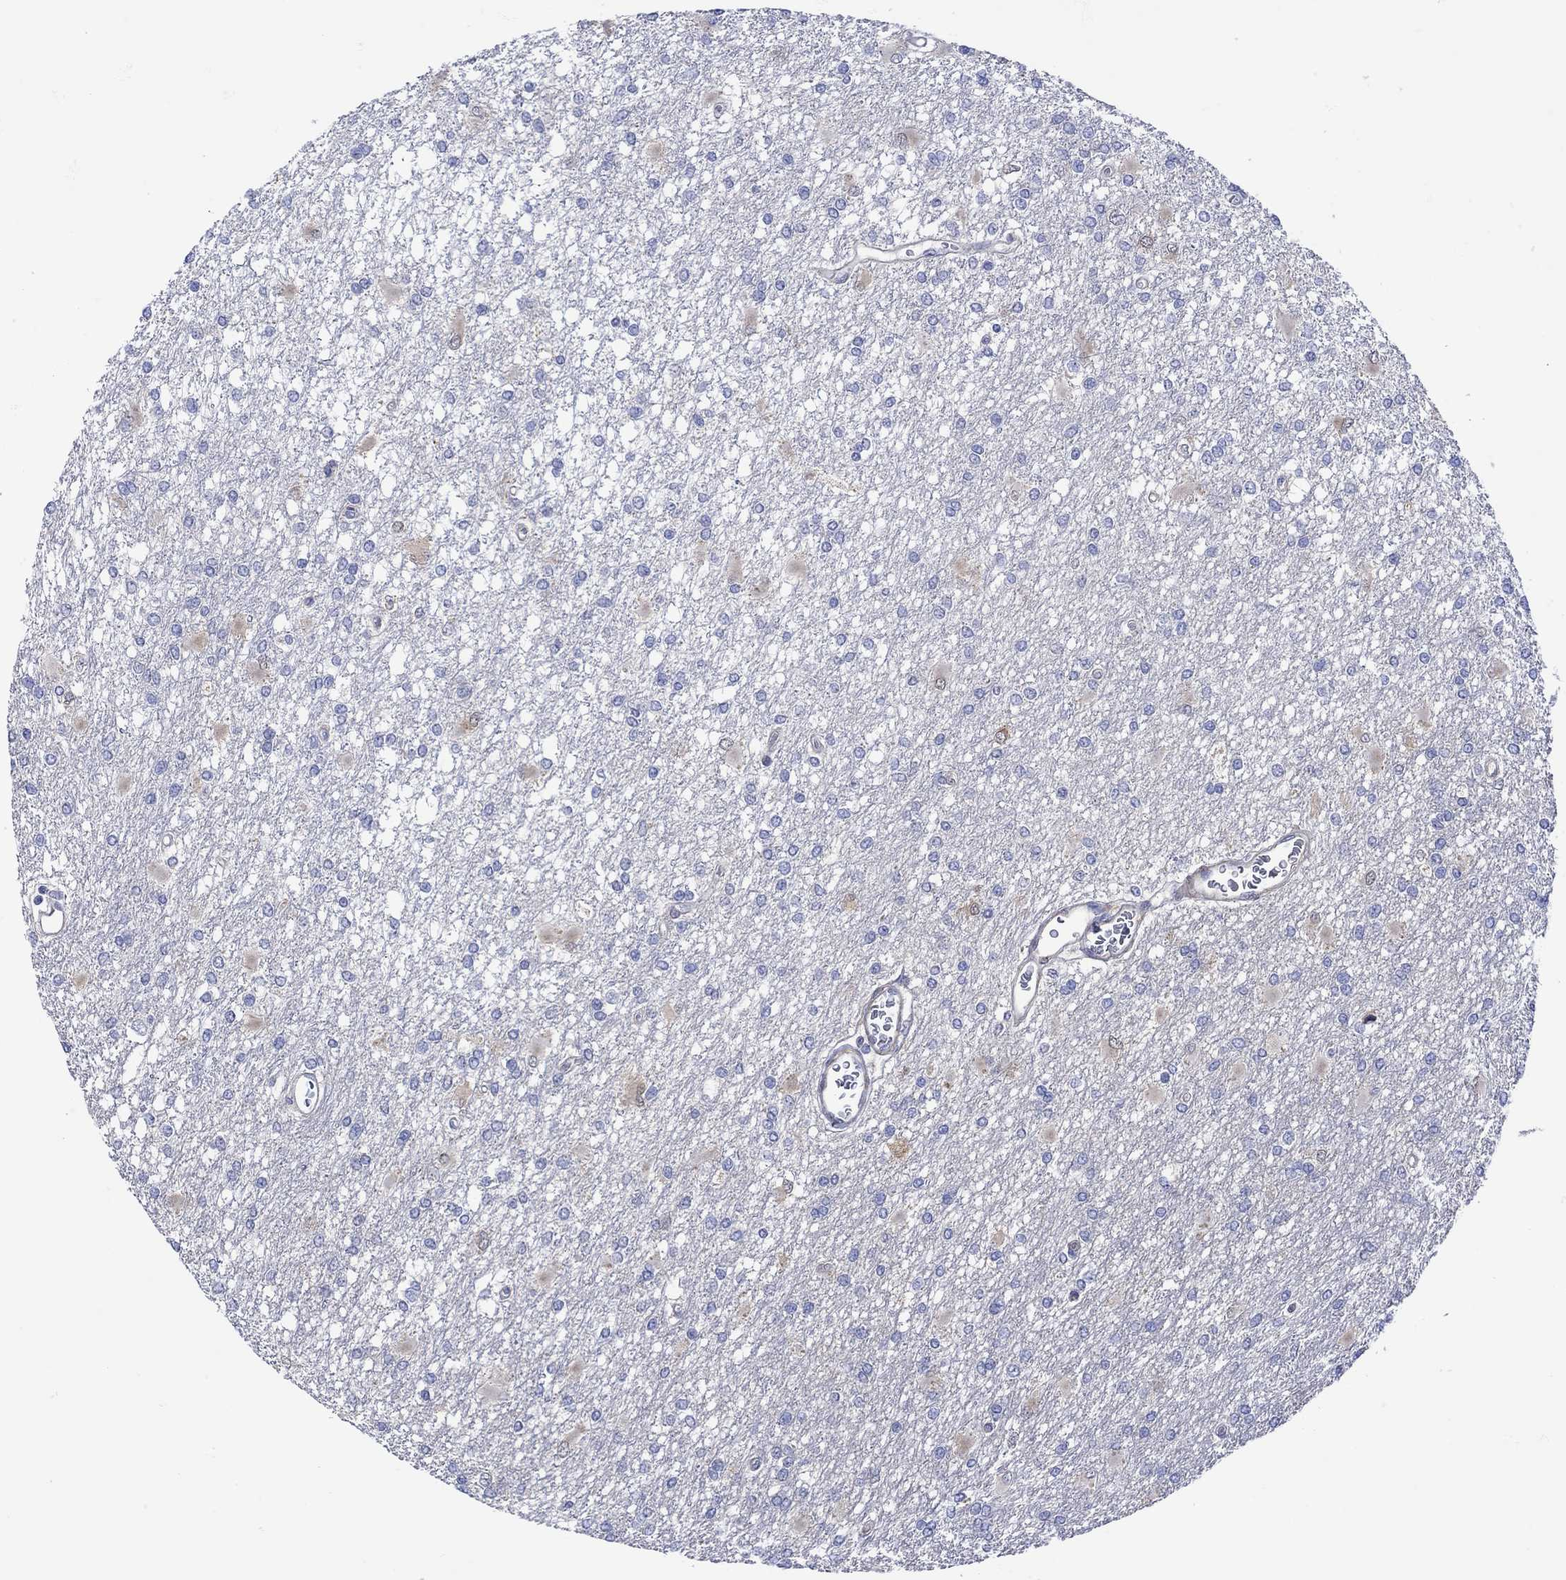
{"staining": {"intensity": "negative", "quantity": "none", "location": "none"}, "tissue": "glioma", "cell_type": "Tumor cells", "image_type": "cancer", "snomed": [{"axis": "morphology", "description": "Glioma, malignant, High grade"}, {"axis": "topography", "description": "Cerebral cortex"}], "caption": "The micrograph demonstrates no staining of tumor cells in malignant glioma (high-grade). (DAB immunohistochemistry with hematoxylin counter stain).", "gene": "MSI1", "patient": {"sex": "male", "age": 79}}